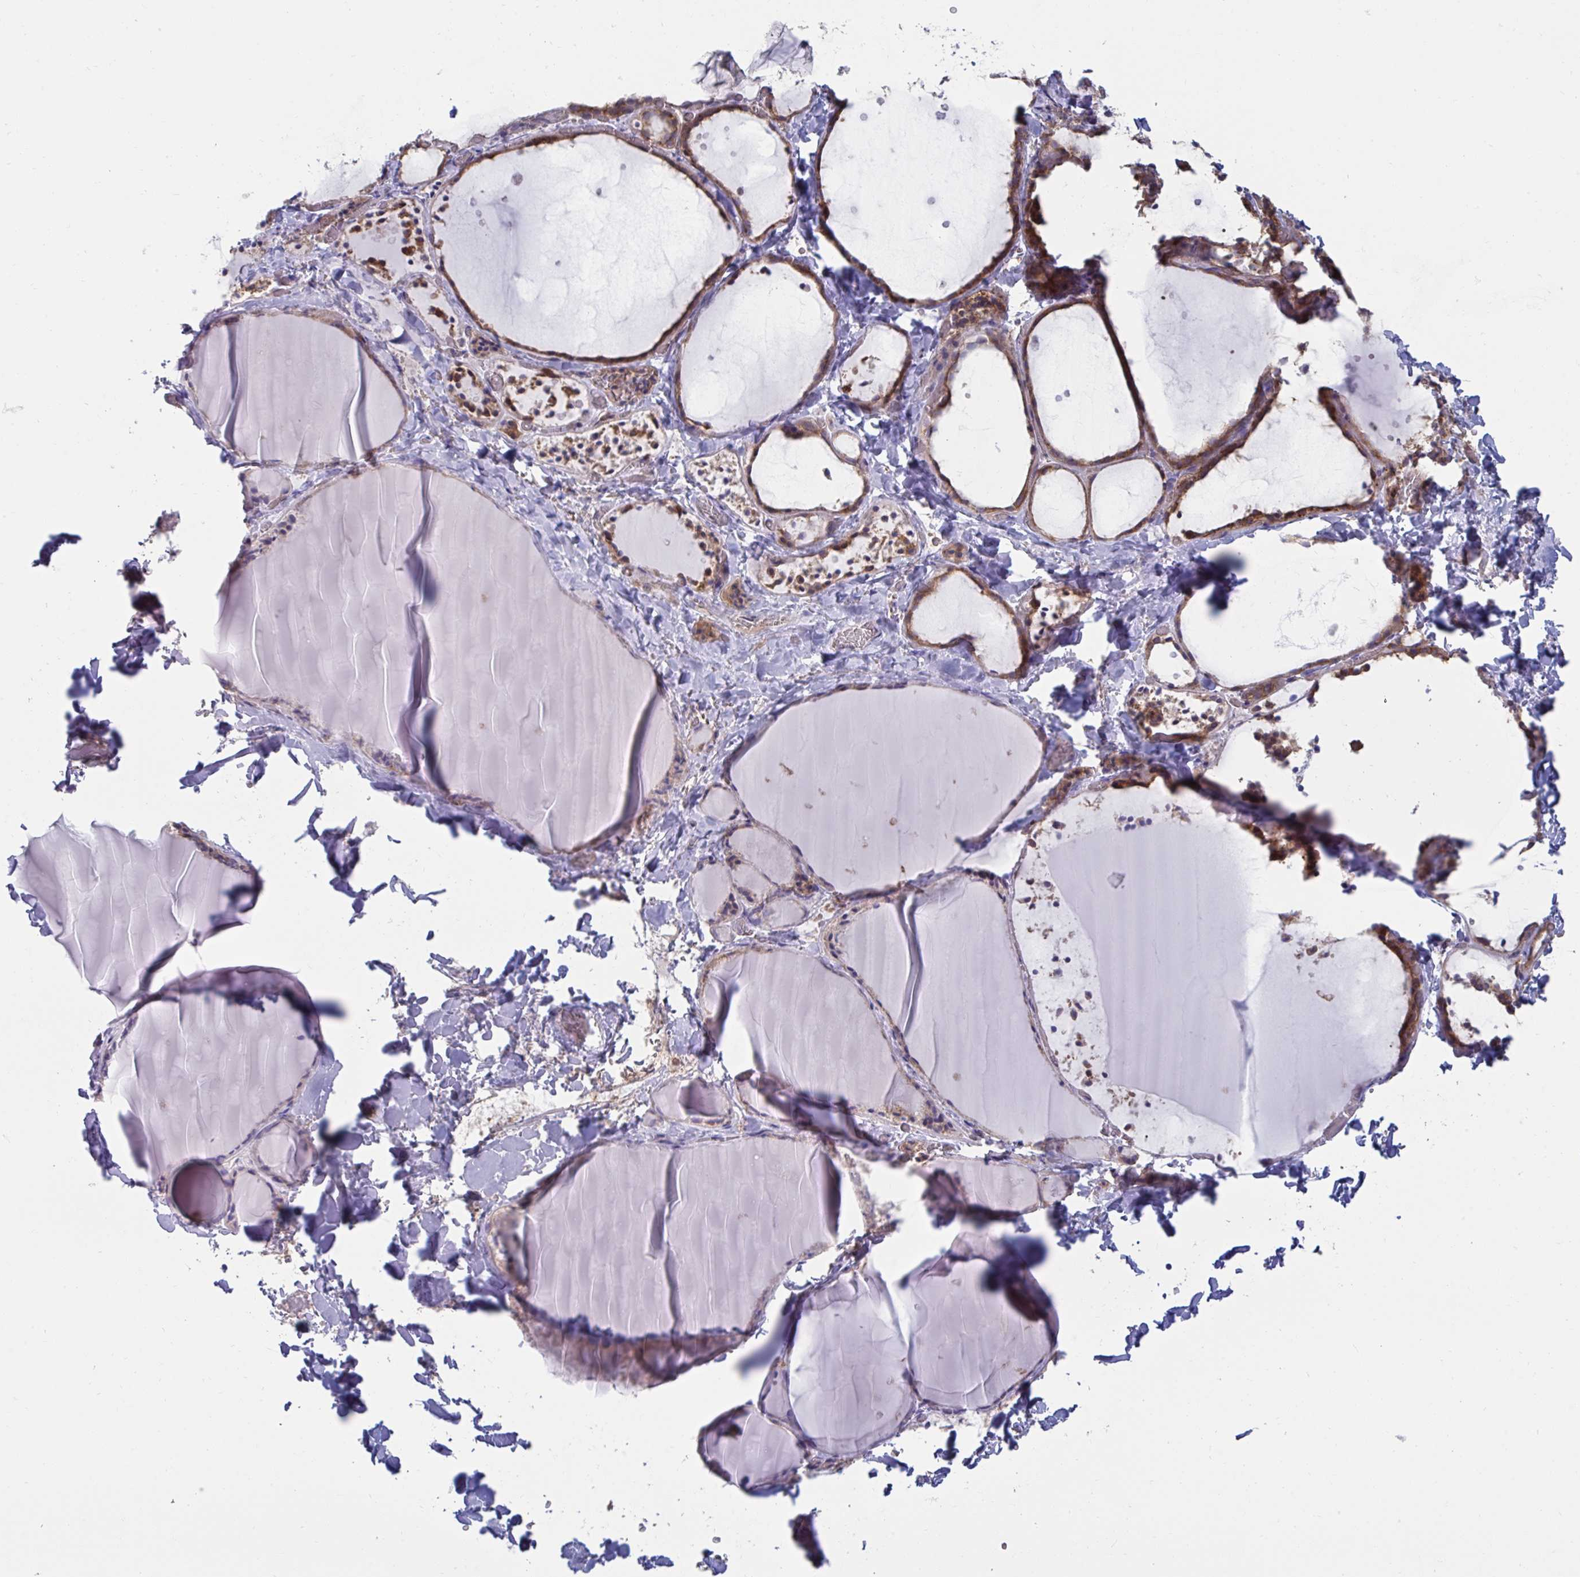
{"staining": {"intensity": "moderate", "quantity": ">75%", "location": "cytoplasmic/membranous"}, "tissue": "thyroid gland", "cell_type": "Glandular cells", "image_type": "normal", "snomed": [{"axis": "morphology", "description": "Normal tissue, NOS"}, {"axis": "topography", "description": "Thyroid gland"}], "caption": "Protein staining of unremarkable thyroid gland displays moderate cytoplasmic/membranous expression in about >75% of glandular cells. (Brightfield microscopy of DAB IHC at high magnification).", "gene": "SLC9A6", "patient": {"sex": "female", "age": 36}}